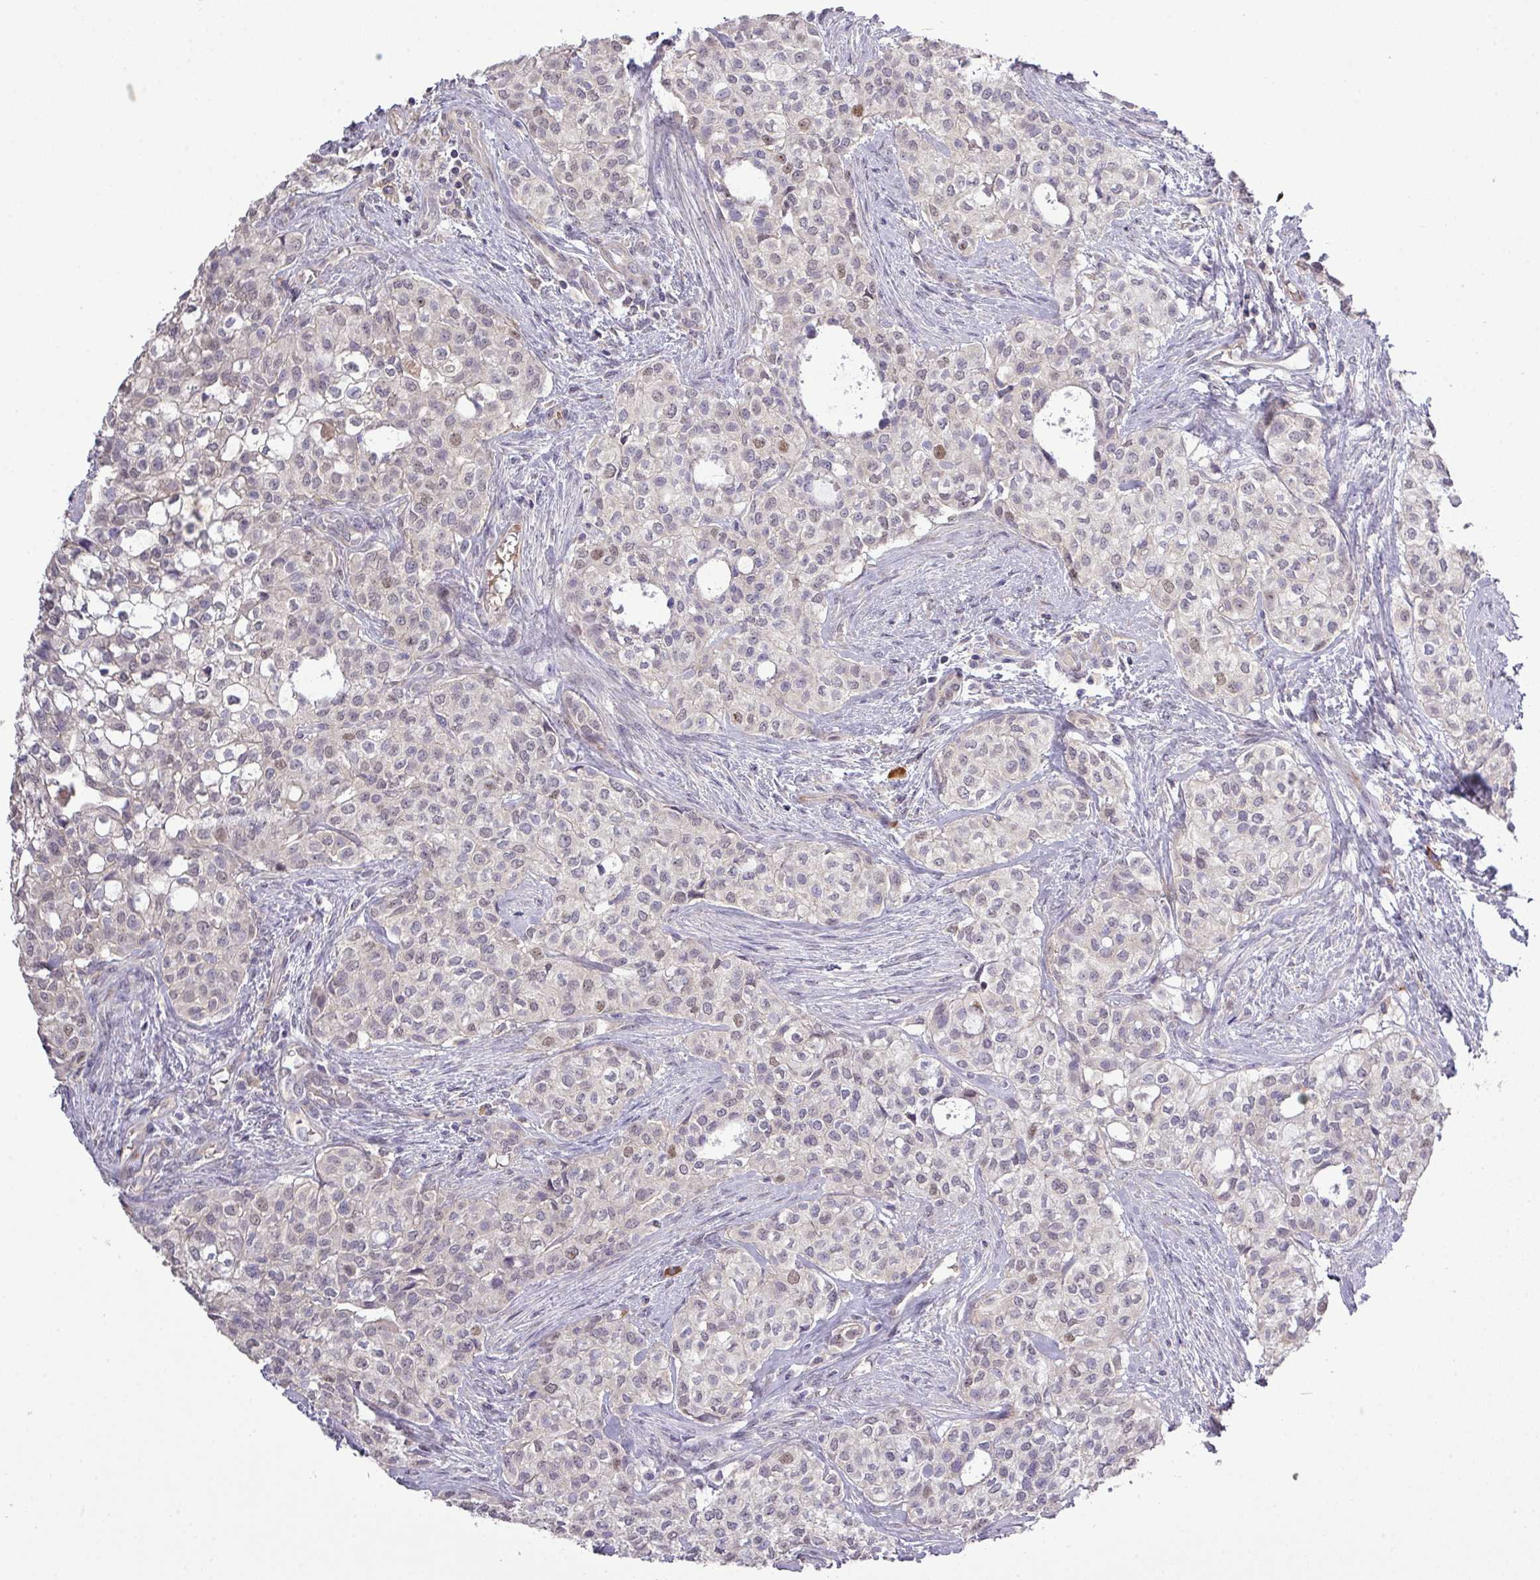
{"staining": {"intensity": "negative", "quantity": "none", "location": "none"}, "tissue": "head and neck cancer", "cell_type": "Tumor cells", "image_type": "cancer", "snomed": [{"axis": "morphology", "description": "Adenocarcinoma, NOS"}, {"axis": "topography", "description": "Head-Neck"}], "caption": "Immunohistochemical staining of human adenocarcinoma (head and neck) shows no significant positivity in tumor cells. The staining is performed using DAB brown chromogen with nuclei counter-stained in using hematoxylin.", "gene": "TPRA1", "patient": {"sex": "male", "age": 81}}